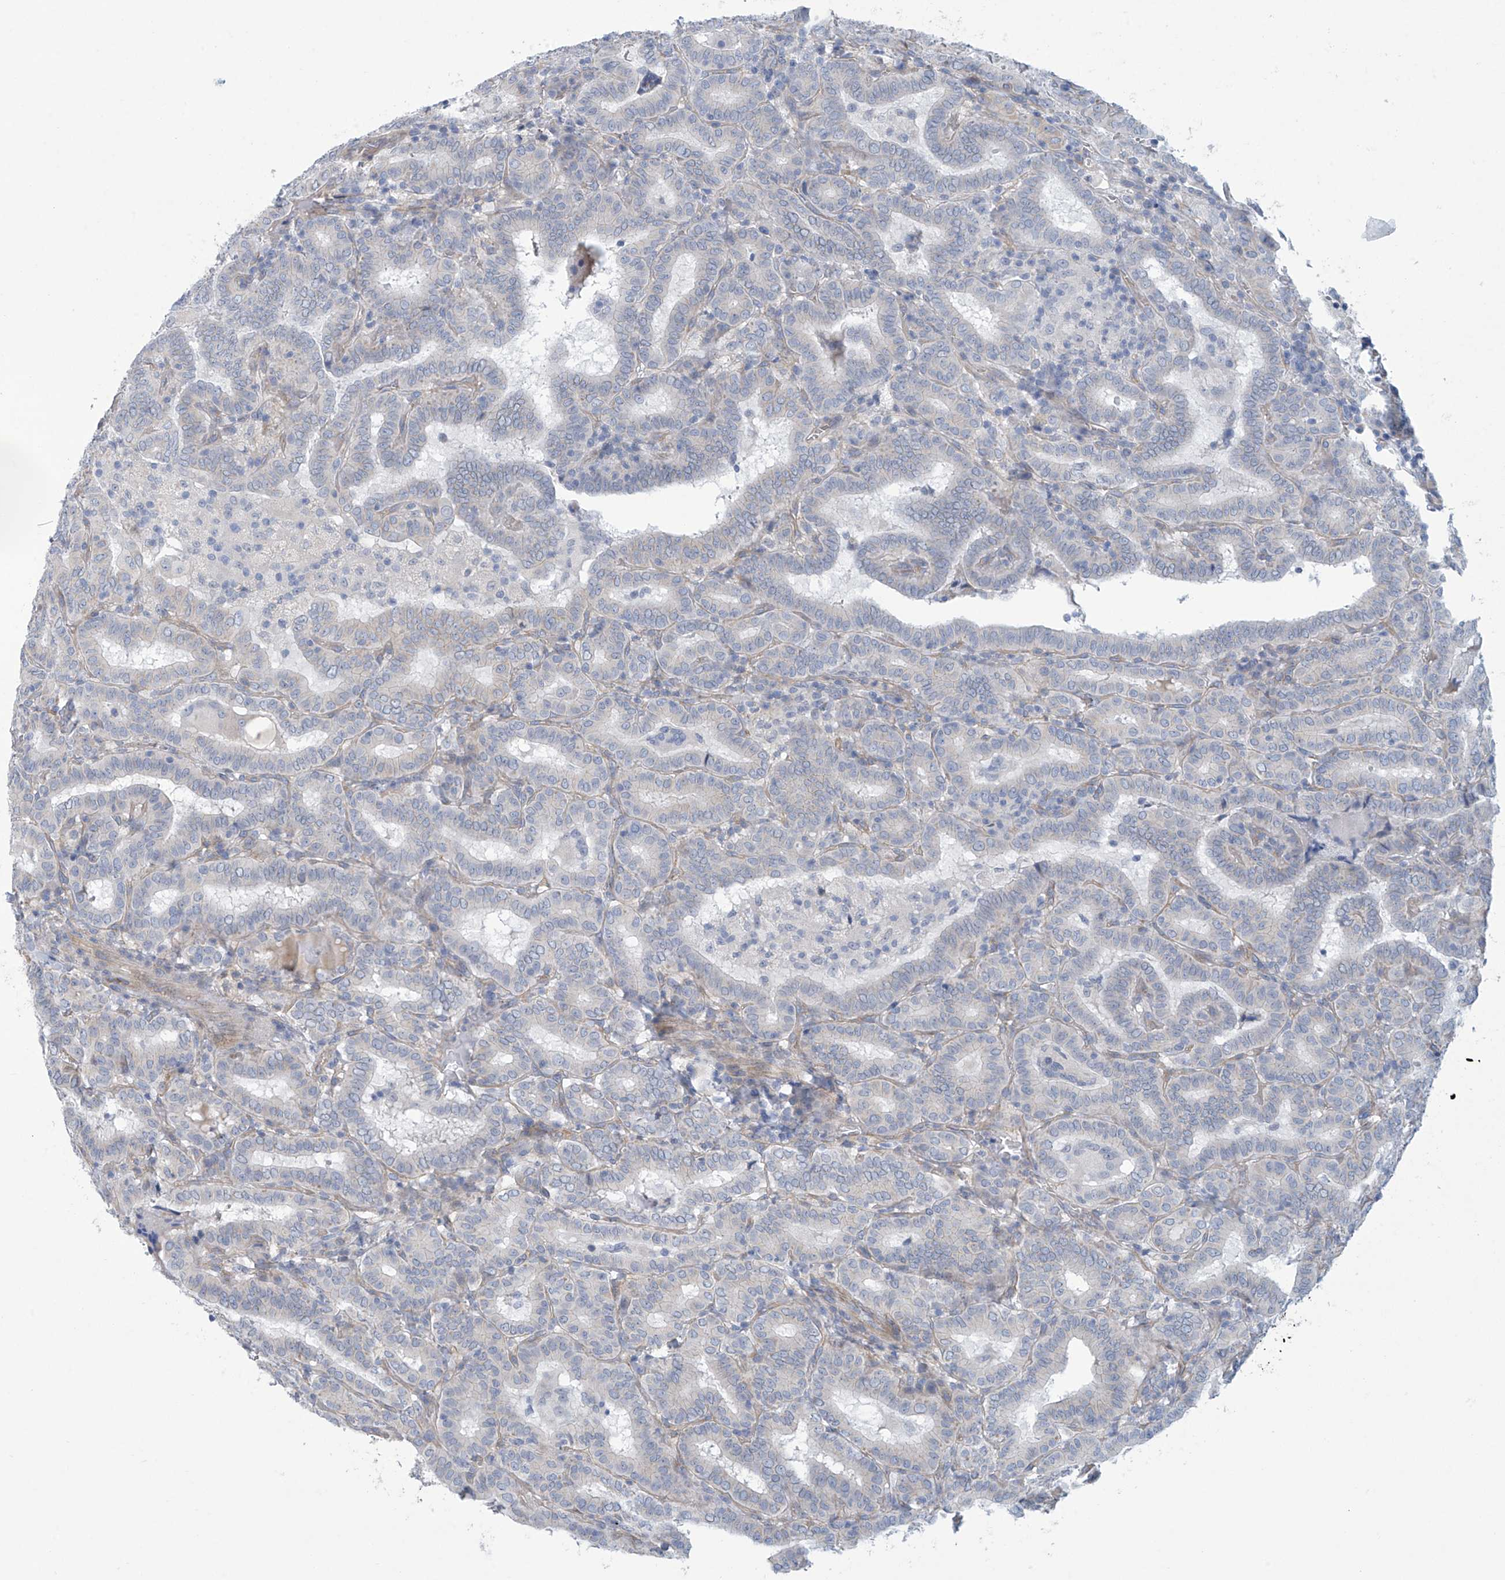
{"staining": {"intensity": "negative", "quantity": "none", "location": "none"}, "tissue": "thyroid cancer", "cell_type": "Tumor cells", "image_type": "cancer", "snomed": [{"axis": "morphology", "description": "Papillary adenocarcinoma, NOS"}, {"axis": "topography", "description": "Thyroid gland"}], "caption": "This is an immunohistochemistry image of thyroid papillary adenocarcinoma. There is no staining in tumor cells.", "gene": "ABHD13", "patient": {"sex": "female", "age": 72}}